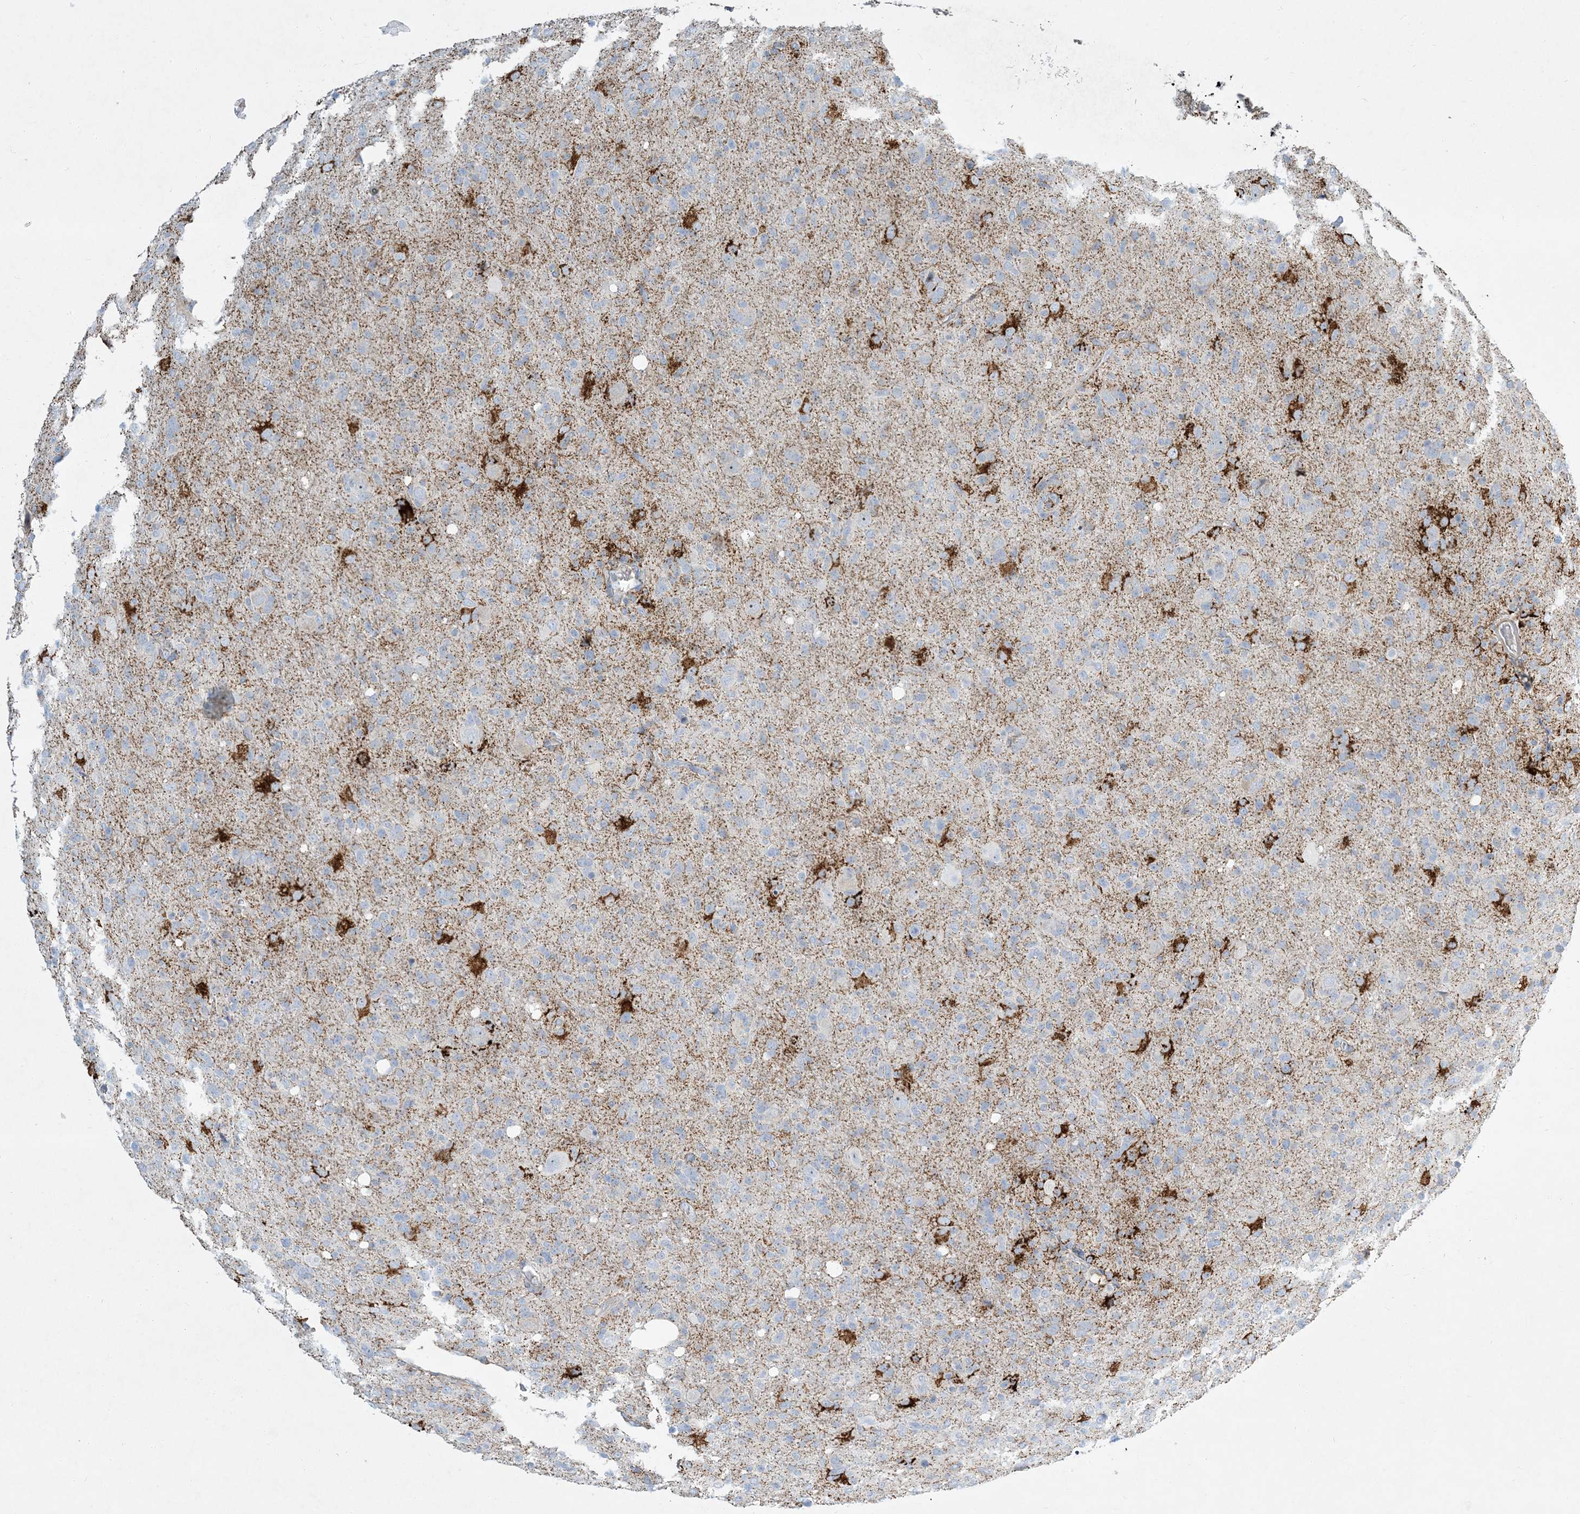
{"staining": {"intensity": "negative", "quantity": "none", "location": "none"}, "tissue": "glioma", "cell_type": "Tumor cells", "image_type": "cancer", "snomed": [{"axis": "morphology", "description": "Glioma, malignant, High grade"}, {"axis": "topography", "description": "Brain"}], "caption": "Glioma was stained to show a protein in brown. There is no significant positivity in tumor cells. The staining was performed using DAB (3,3'-diaminobenzidine) to visualize the protein expression in brown, while the nuclei were stained in blue with hematoxylin (Magnification: 20x).", "gene": "LTN1", "patient": {"sex": "female", "age": 57}}